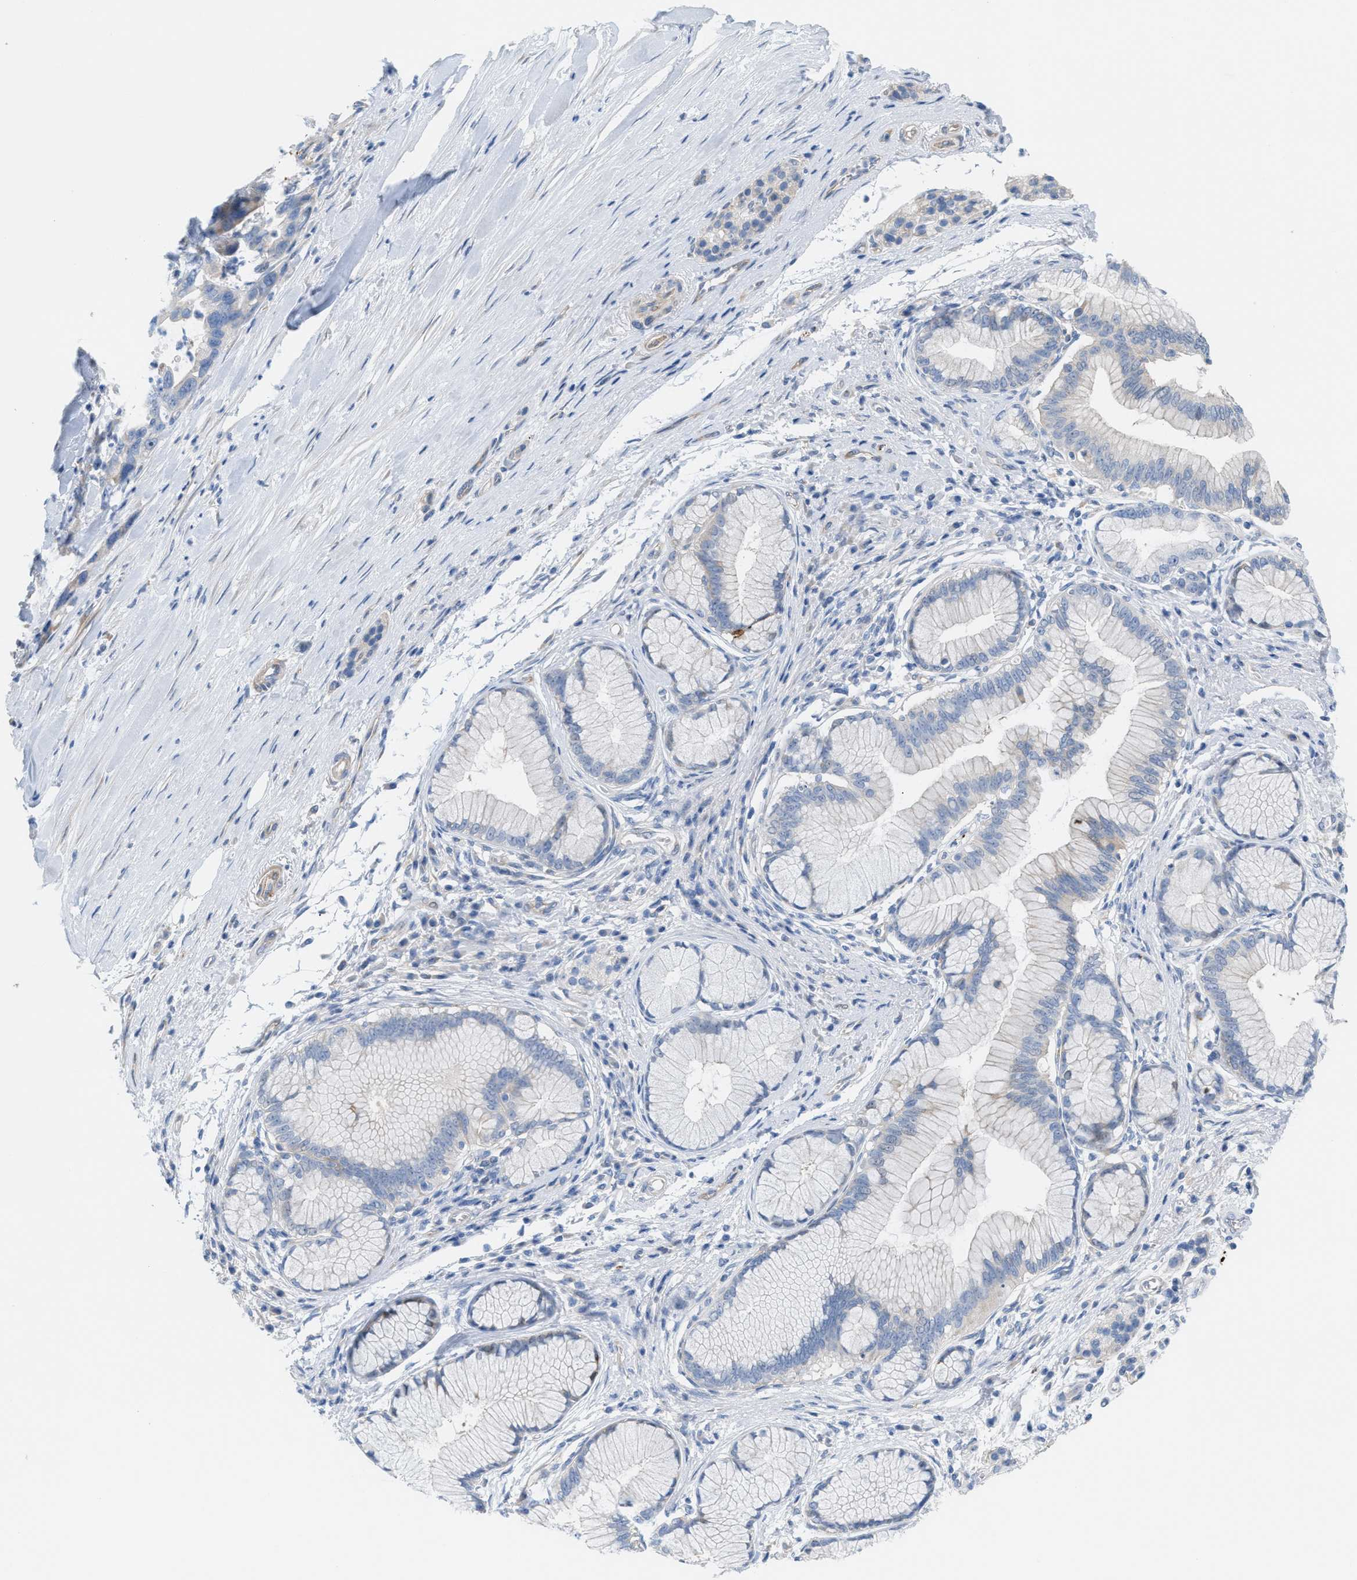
{"staining": {"intensity": "negative", "quantity": "none", "location": "none"}, "tissue": "pancreatic cancer", "cell_type": "Tumor cells", "image_type": "cancer", "snomed": [{"axis": "morphology", "description": "Adenocarcinoma, NOS"}, {"axis": "topography", "description": "Pancreas"}], "caption": "Immunohistochemical staining of pancreatic cancer (adenocarcinoma) displays no significant staining in tumor cells.", "gene": "MPP3", "patient": {"sex": "female", "age": 70}}